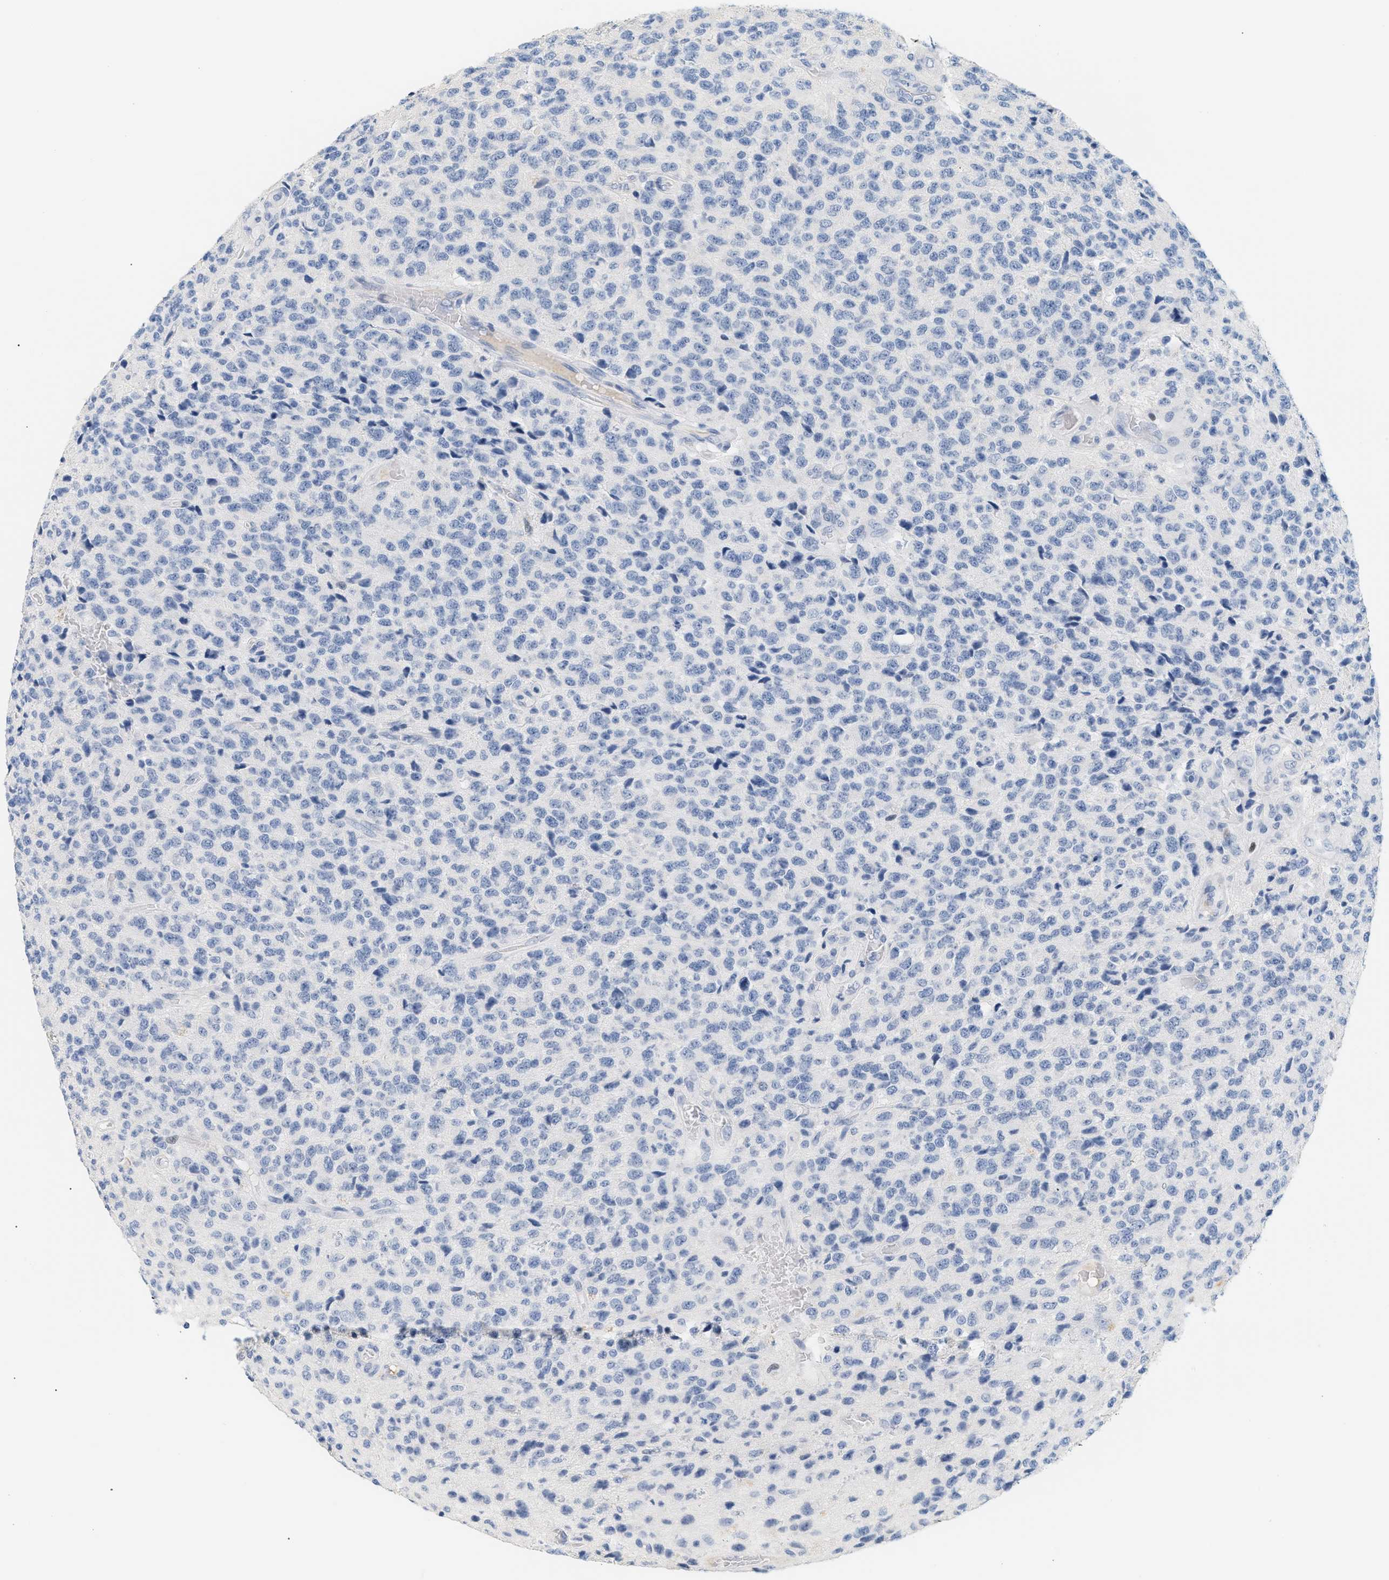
{"staining": {"intensity": "negative", "quantity": "none", "location": "none"}, "tissue": "glioma", "cell_type": "Tumor cells", "image_type": "cancer", "snomed": [{"axis": "morphology", "description": "Glioma, malignant, High grade"}, {"axis": "topography", "description": "pancreas cauda"}], "caption": "The immunohistochemistry (IHC) micrograph has no significant staining in tumor cells of malignant glioma (high-grade) tissue. (Brightfield microscopy of DAB immunohistochemistry (IHC) at high magnification).", "gene": "CFH", "patient": {"sex": "male", "age": 60}}